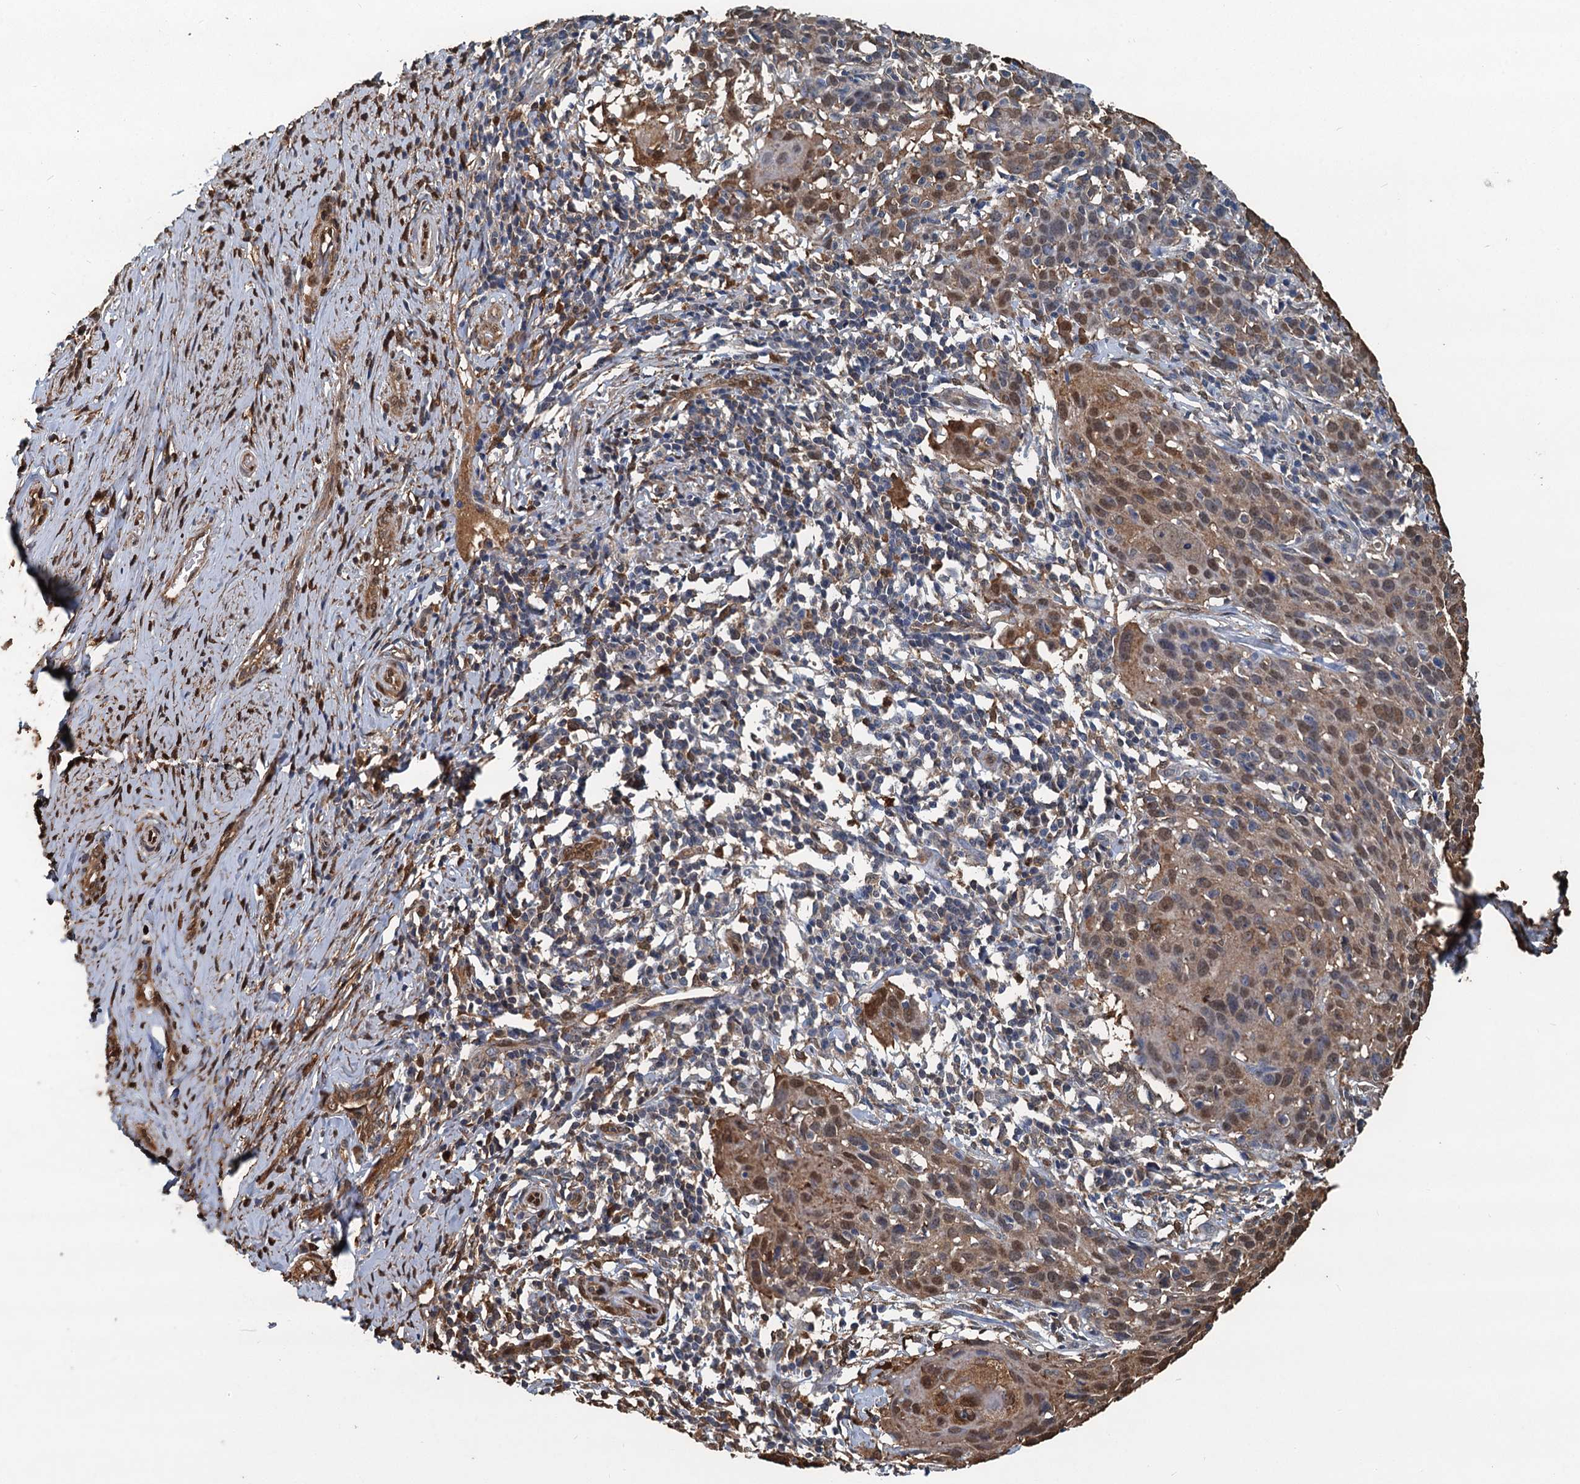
{"staining": {"intensity": "moderate", "quantity": ">75%", "location": "cytoplasmic/membranous,nuclear"}, "tissue": "cervical cancer", "cell_type": "Tumor cells", "image_type": "cancer", "snomed": [{"axis": "morphology", "description": "Squamous cell carcinoma, NOS"}, {"axis": "topography", "description": "Cervix"}], "caption": "A micrograph of cervical squamous cell carcinoma stained for a protein shows moderate cytoplasmic/membranous and nuclear brown staining in tumor cells.", "gene": "S100A6", "patient": {"sex": "female", "age": 50}}